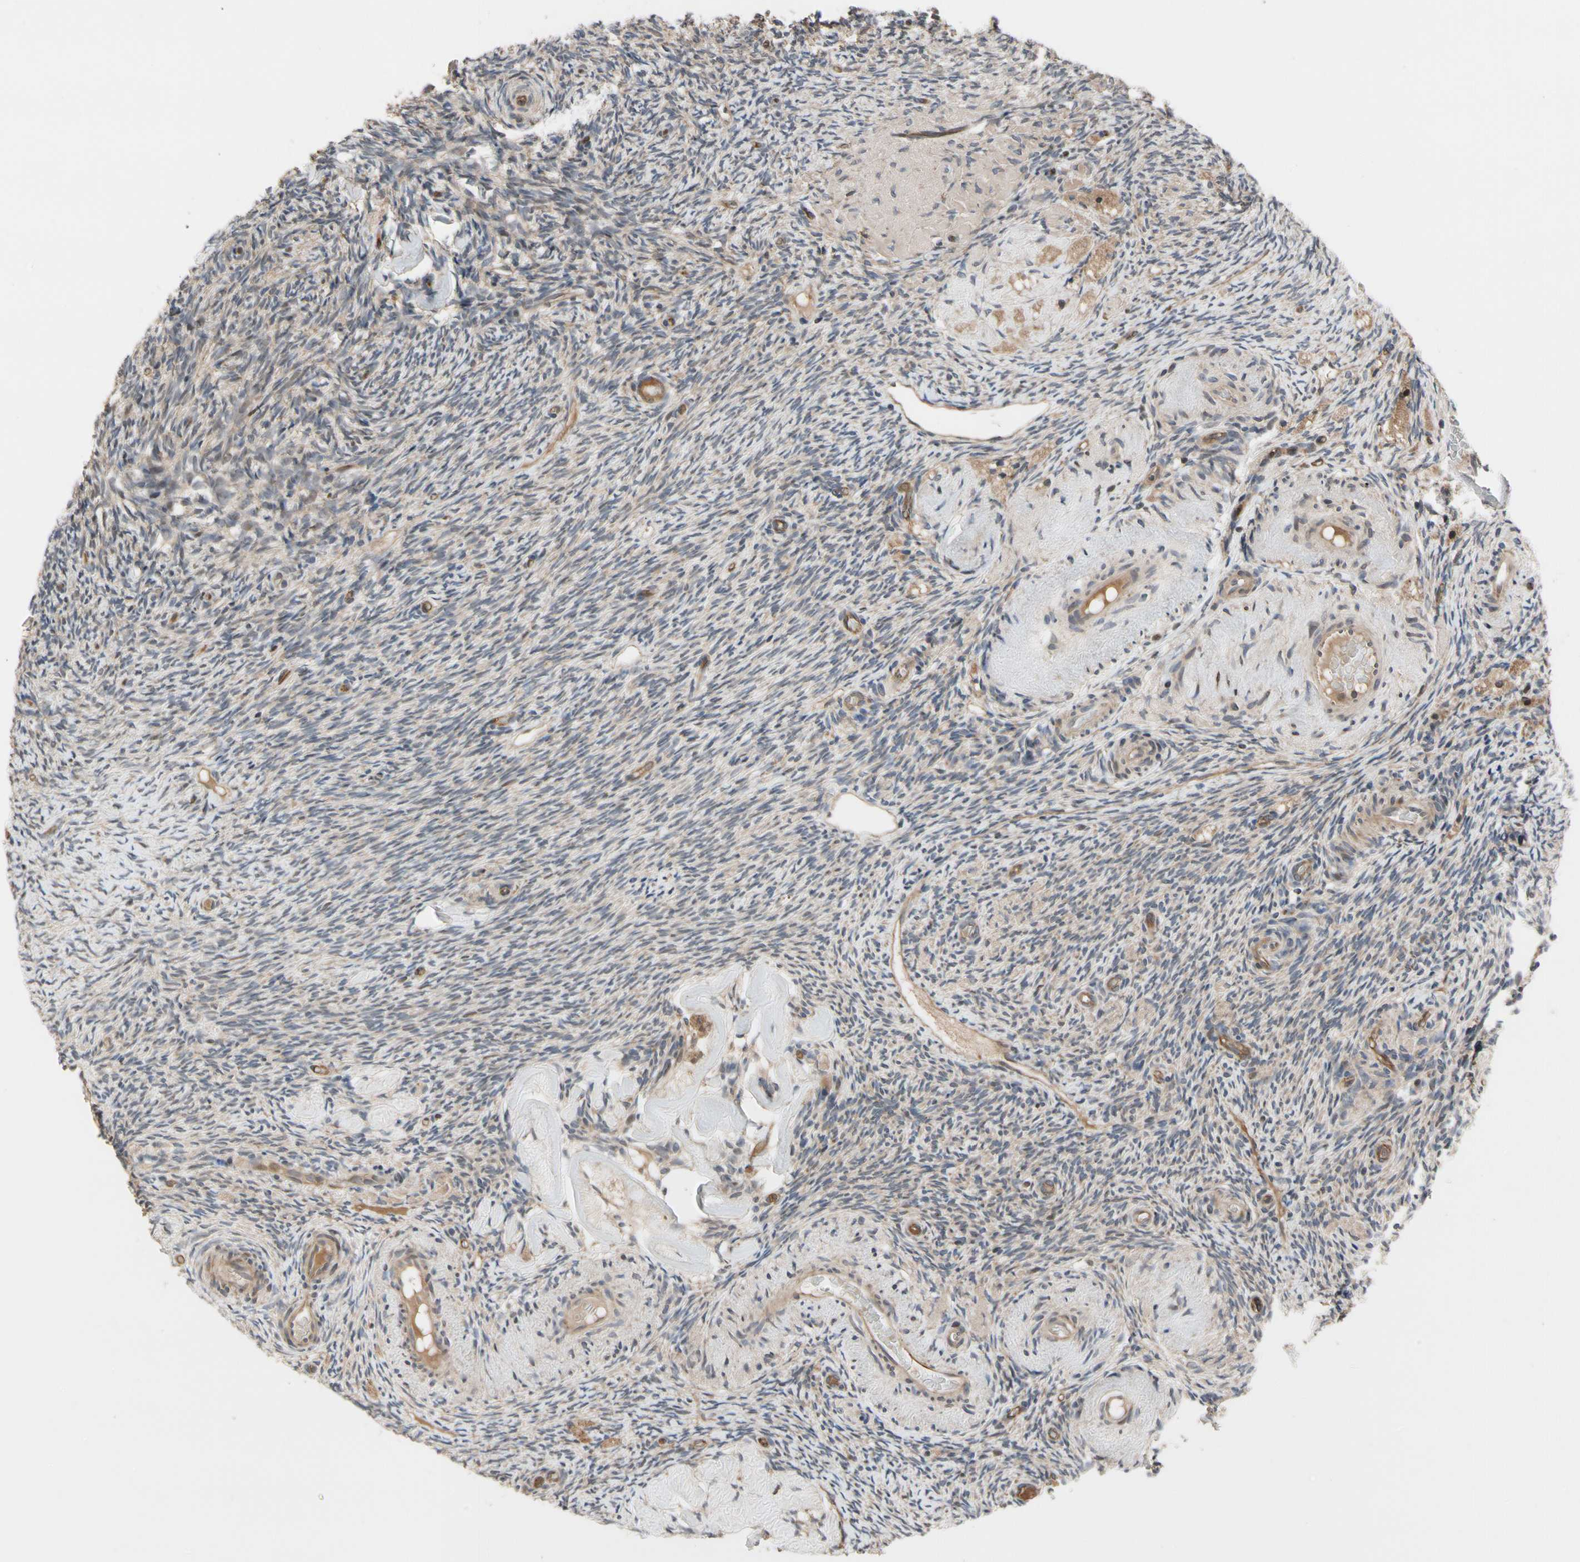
{"staining": {"intensity": "weak", "quantity": "25%-75%", "location": "cytoplasmic/membranous"}, "tissue": "ovary", "cell_type": "Ovarian stroma cells", "image_type": "normal", "snomed": [{"axis": "morphology", "description": "Normal tissue, NOS"}, {"axis": "topography", "description": "Ovary"}], "caption": "An image of ovary stained for a protein shows weak cytoplasmic/membranous brown staining in ovarian stroma cells. (DAB (3,3'-diaminobenzidine) IHC, brown staining for protein, blue staining for nuclei).", "gene": "CYTIP", "patient": {"sex": "female", "age": 60}}